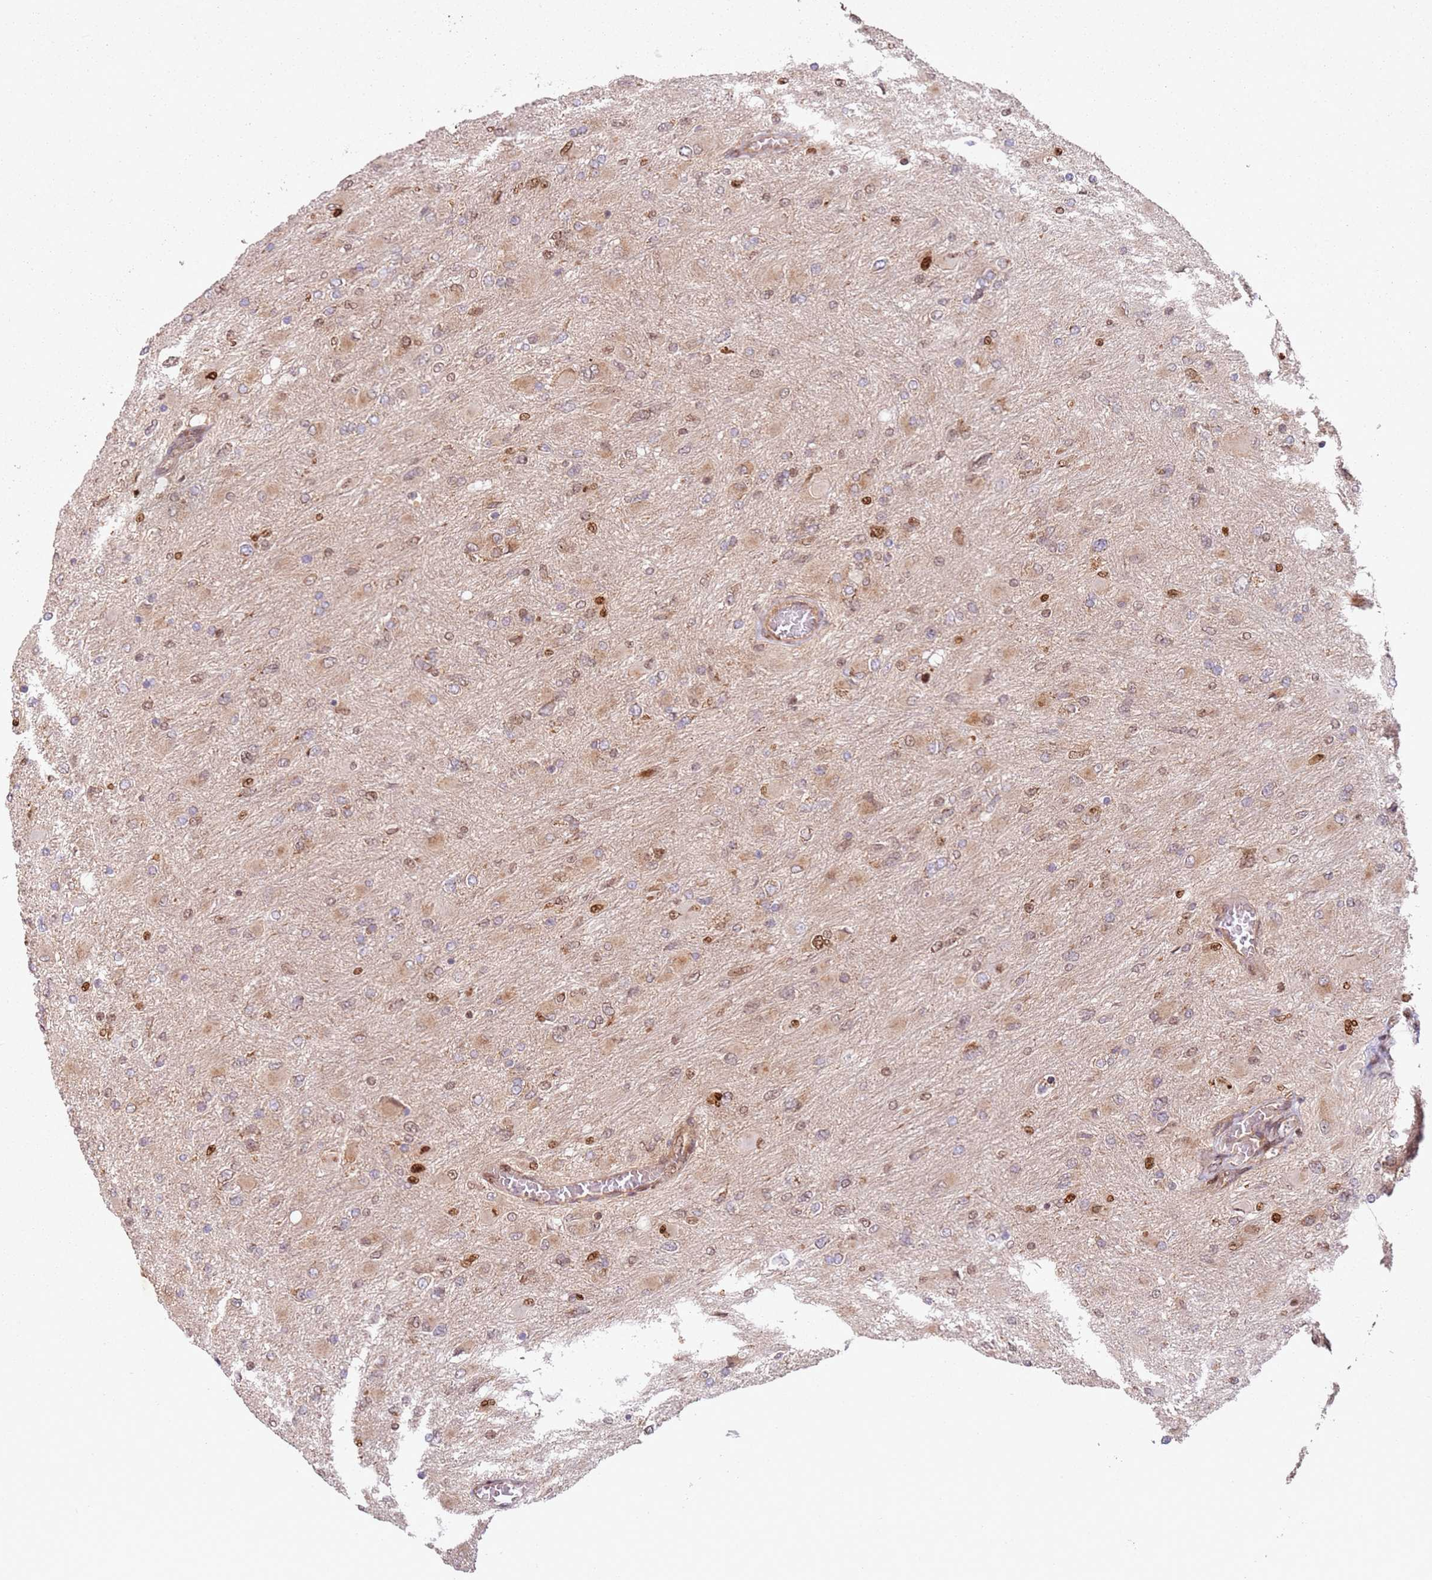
{"staining": {"intensity": "strong", "quantity": "<25%", "location": "nuclear"}, "tissue": "glioma", "cell_type": "Tumor cells", "image_type": "cancer", "snomed": [{"axis": "morphology", "description": "Glioma, malignant, High grade"}, {"axis": "topography", "description": "Cerebral cortex"}], "caption": "The immunohistochemical stain labels strong nuclear expression in tumor cells of malignant glioma (high-grade) tissue.", "gene": "HNRNPLL", "patient": {"sex": "female", "age": 36}}